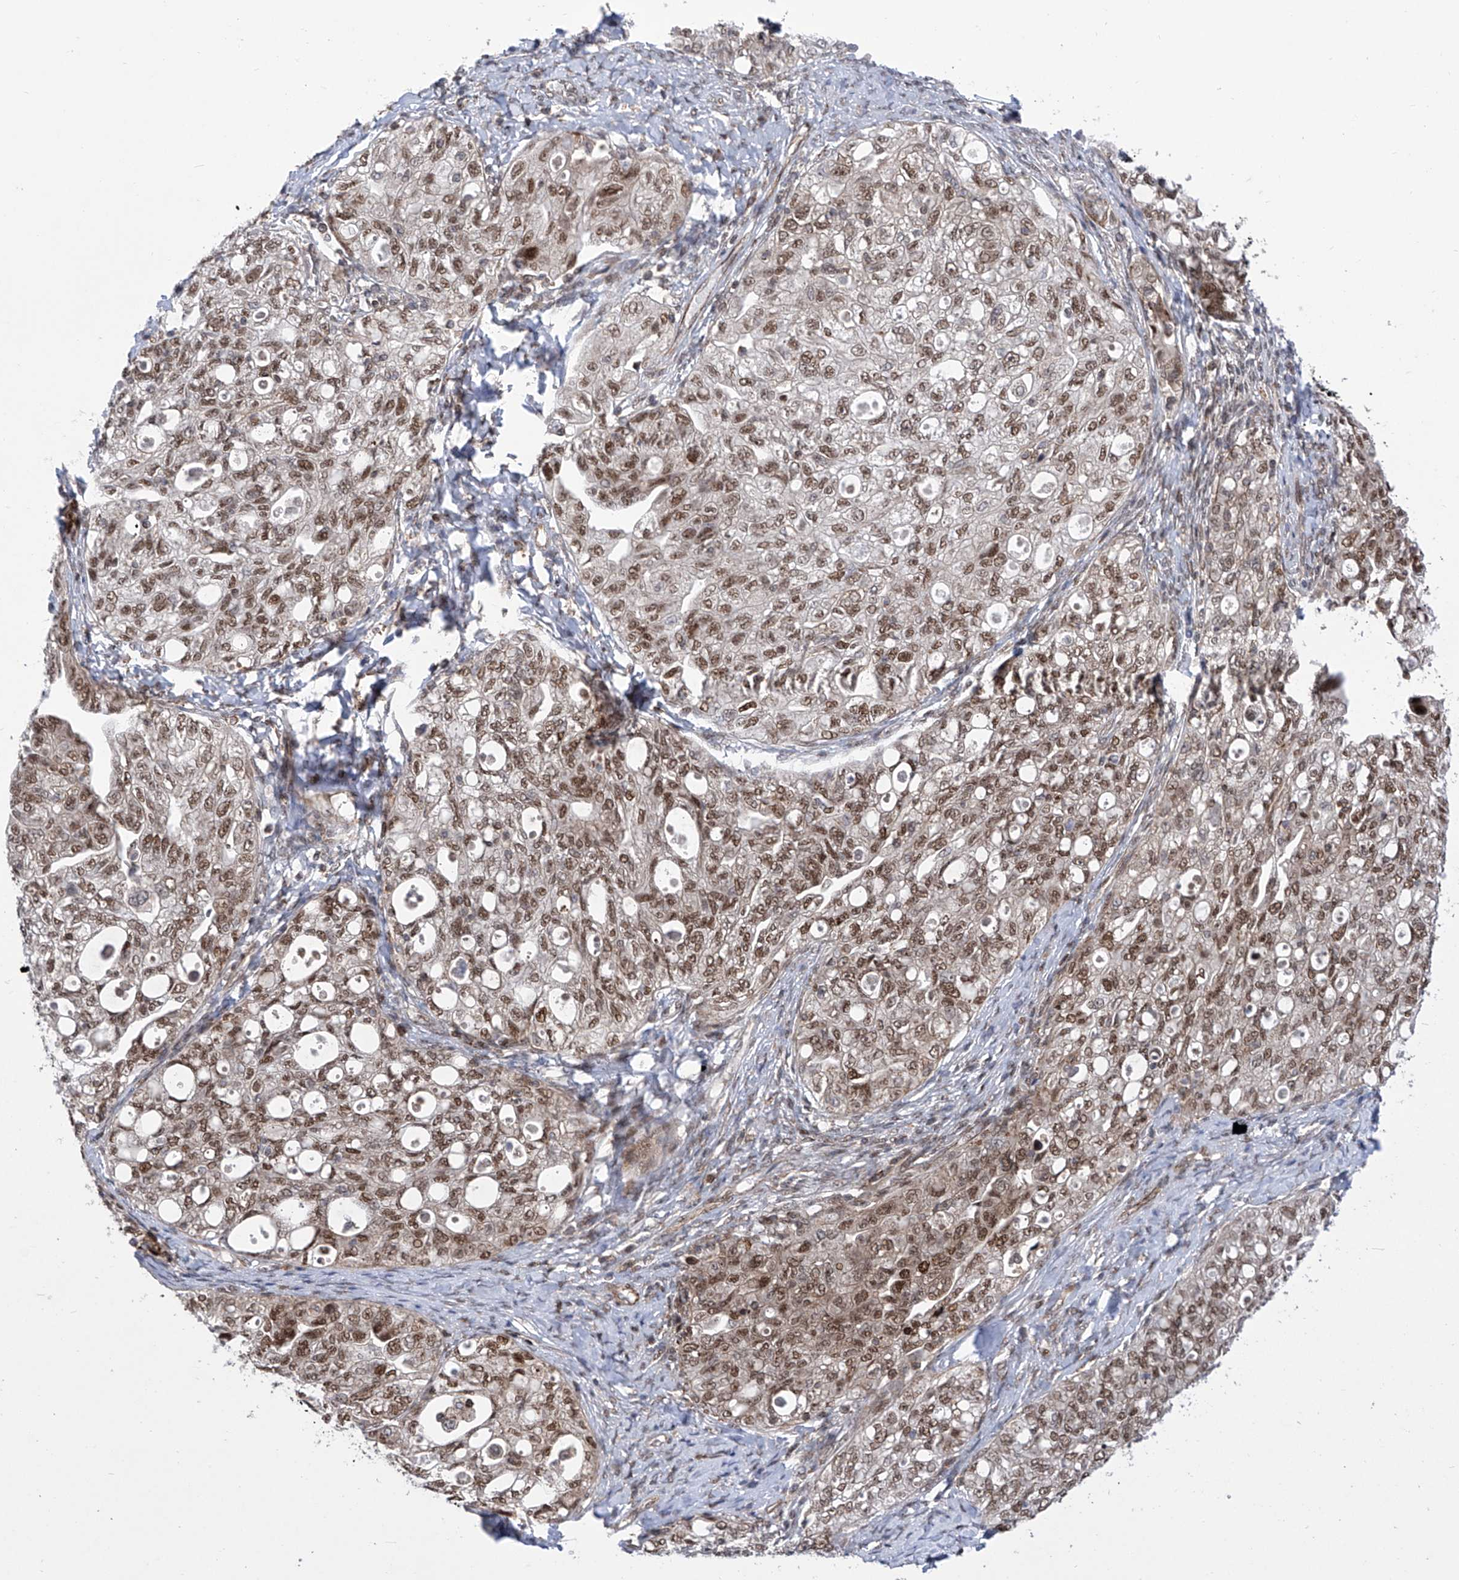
{"staining": {"intensity": "moderate", "quantity": ">75%", "location": "nuclear"}, "tissue": "ovarian cancer", "cell_type": "Tumor cells", "image_type": "cancer", "snomed": [{"axis": "morphology", "description": "Carcinoma, NOS"}, {"axis": "morphology", "description": "Cystadenocarcinoma, serous, NOS"}, {"axis": "topography", "description": "Ovary"}], "caption": "Protein expression analysis of ovarian cancer (carcinoma) shows moderate nuclear staining in about >75% of tumor cells.", "gene": "CEP290", "patient": {"sex": "female", "age": 69}}